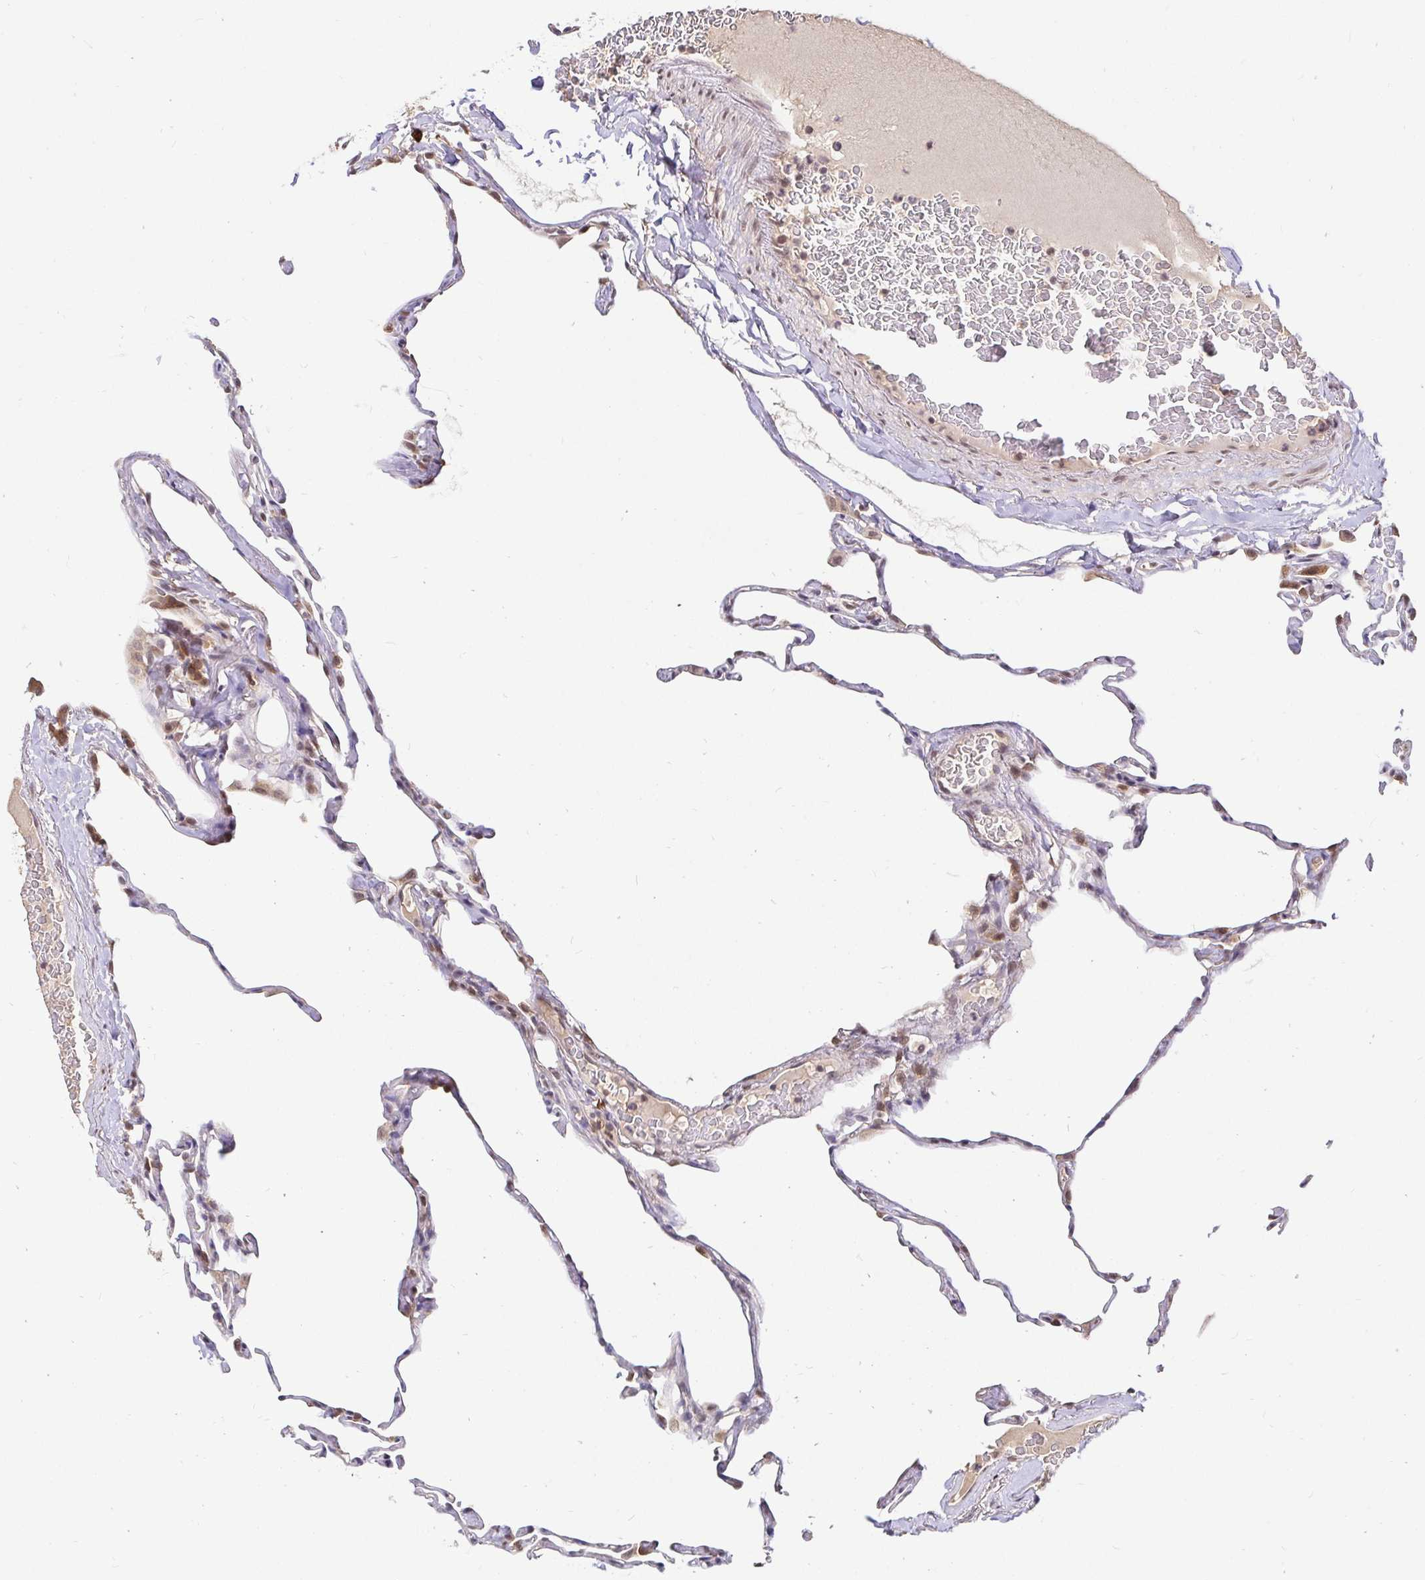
{"staining": {"intensity": "moderate", "quantity": "25%-75%", "location": "cytoplasmic/membranous,nuclear"}, "tissue": "lung", "cell_type": "Alveolar cells", "image_type": "normal", "snomed": [{"axis": "morphology", "description": "Normal tissue, NOS"}, {"axis": "topography", "description": "Lung"}], "caption": "Immunohistochemical staining of normal human lung demonstrates moderate cytoplasmic/membranous,nuclear protein expression in about 25%-75% of alveolar cells.", "gene": "LMO4", "patient": {"sex": "male", "age": 65}}